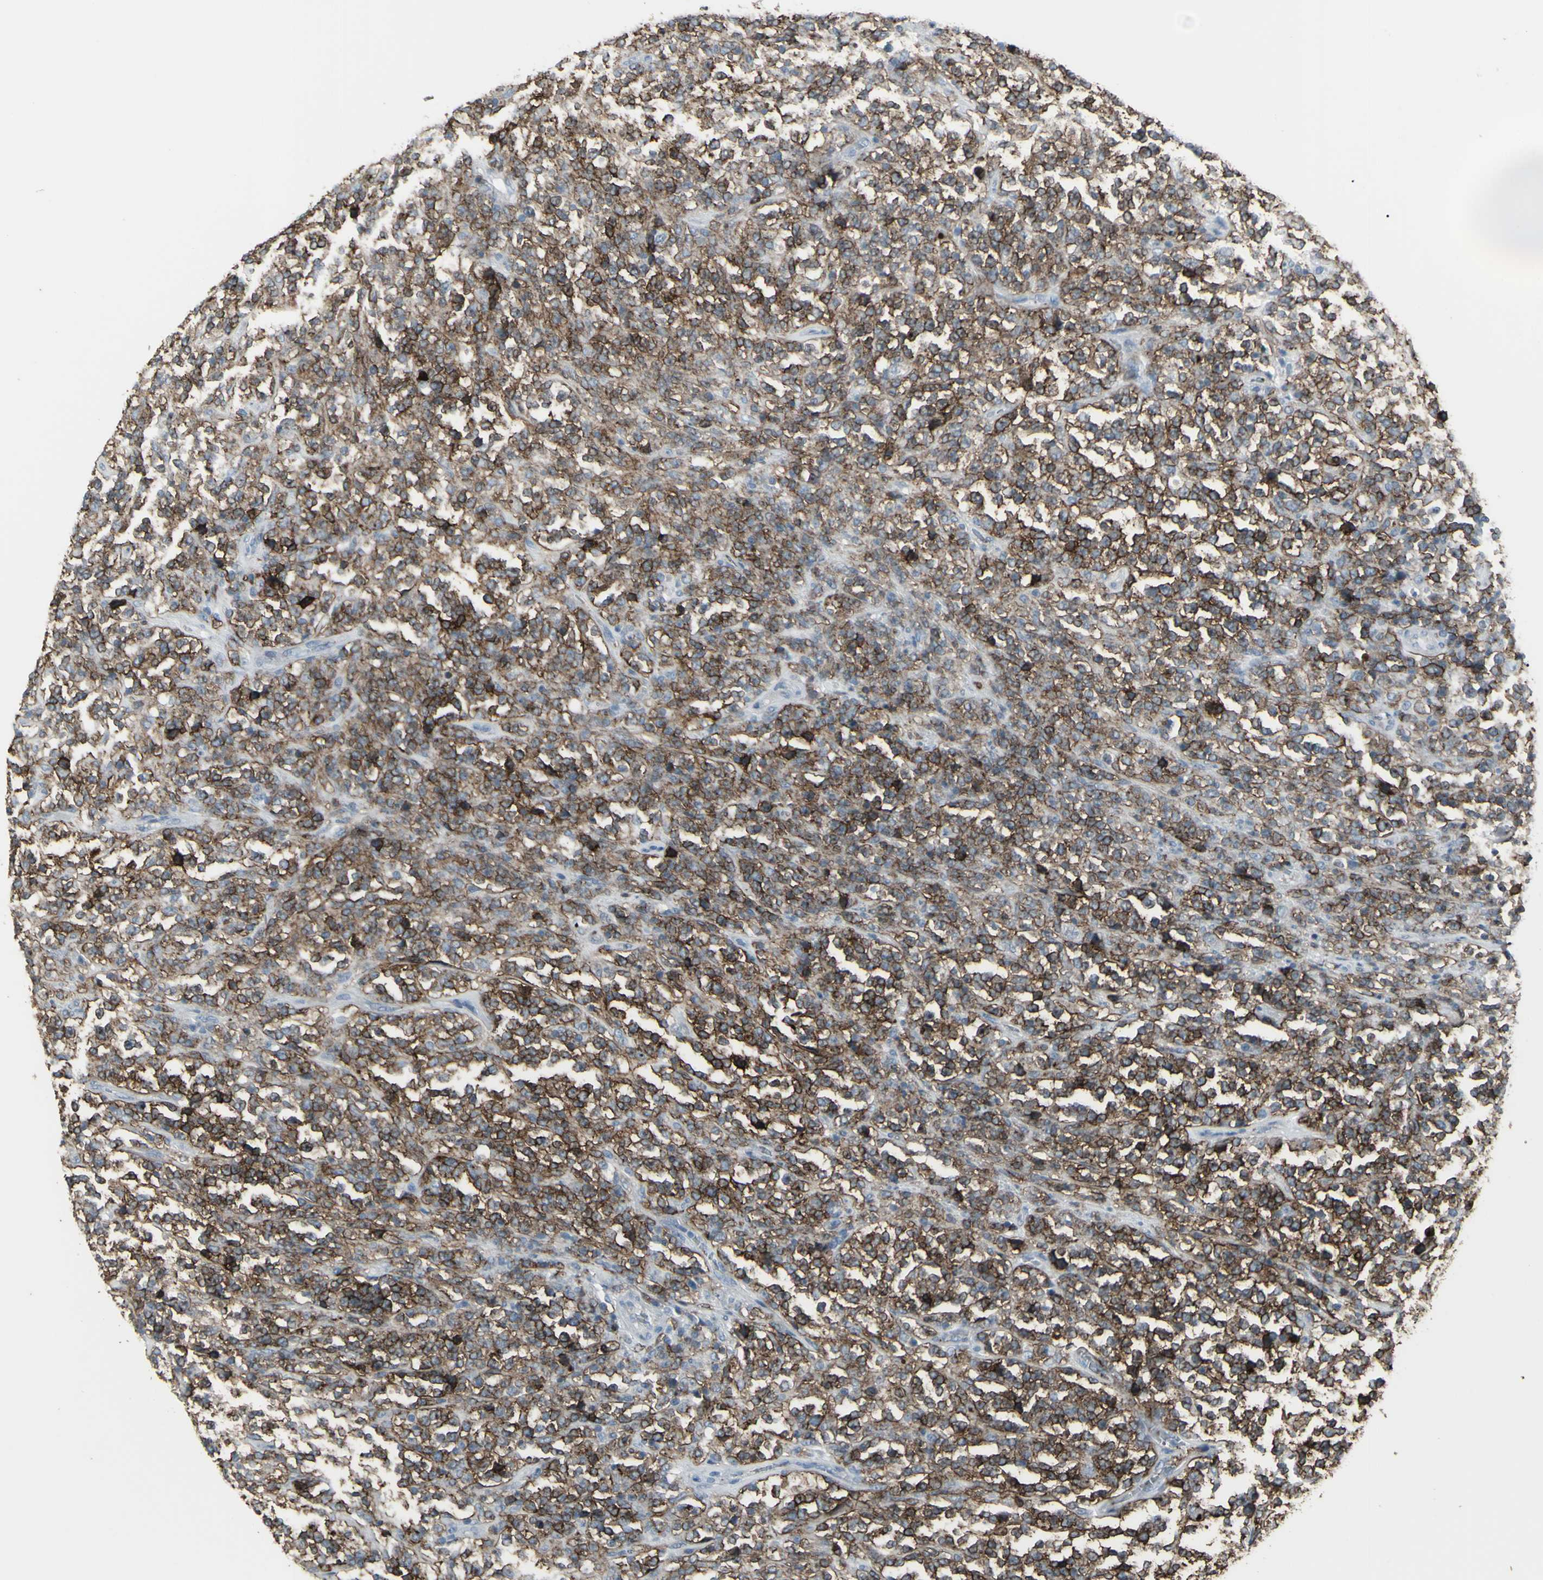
{"staining": {"intensity": "strong", "quantity": ">75%", "location": "cytoplasmic/membranous"}, "tissue": "lymphoma", "cell_type": "Tumor cells", "image_type": "cancer", "snomed": [{"axis": "morphology", "description": "Malignant lymphoma, non-Hodgkin's type, High grade"}, {"axis": "topography", "description": "Soft tissue"}], "caption": "The image reveals immunohistochemical staining of lymphoma. There is strong cytoplasmic/membranous staining is identified in about >75% of tumor cells. (DAB (3,3'-diaminobenzidine) = brown stain, brightfield microscopy at high magnification).", "gene": "CD79B", "patient": {"sex": "male", "age": 18}}